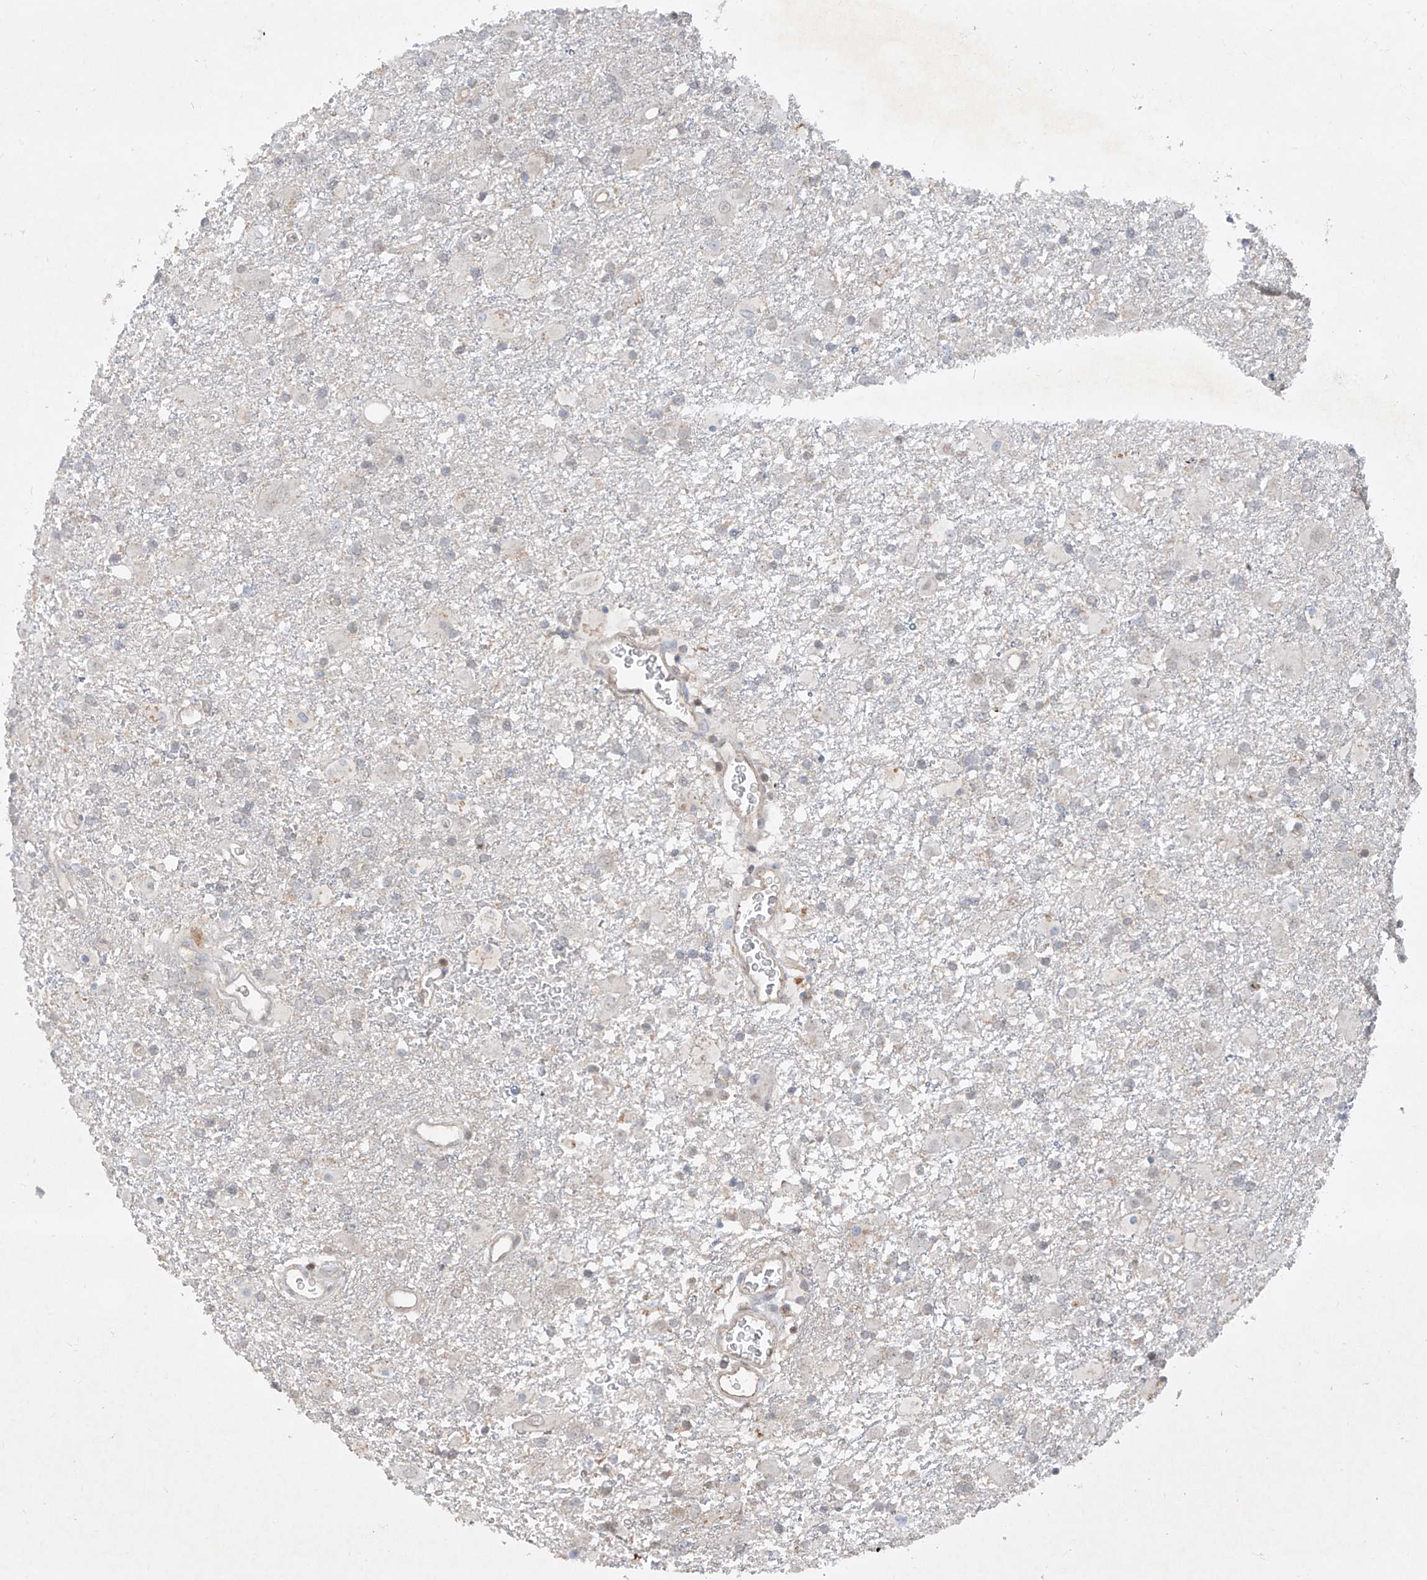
{"staining": {"intensity": "negative", "quantity": "none", "location": "none"}, "tissue": "glioma", "cell_type": "Tumor cells", "image_type": "cancer", "snomed": [{"axis": "morphology", "description": "Glioma, malignant, Low grade"}, {"axis": "topography", "description": "Brain"}], "caption": "Malignant glioma (low-grade) was stained to show a protein in brown. There is no significant positivity in tumor cells.", "gene": "ZNF358", "patient": {"sex": "male", "age": 65}}